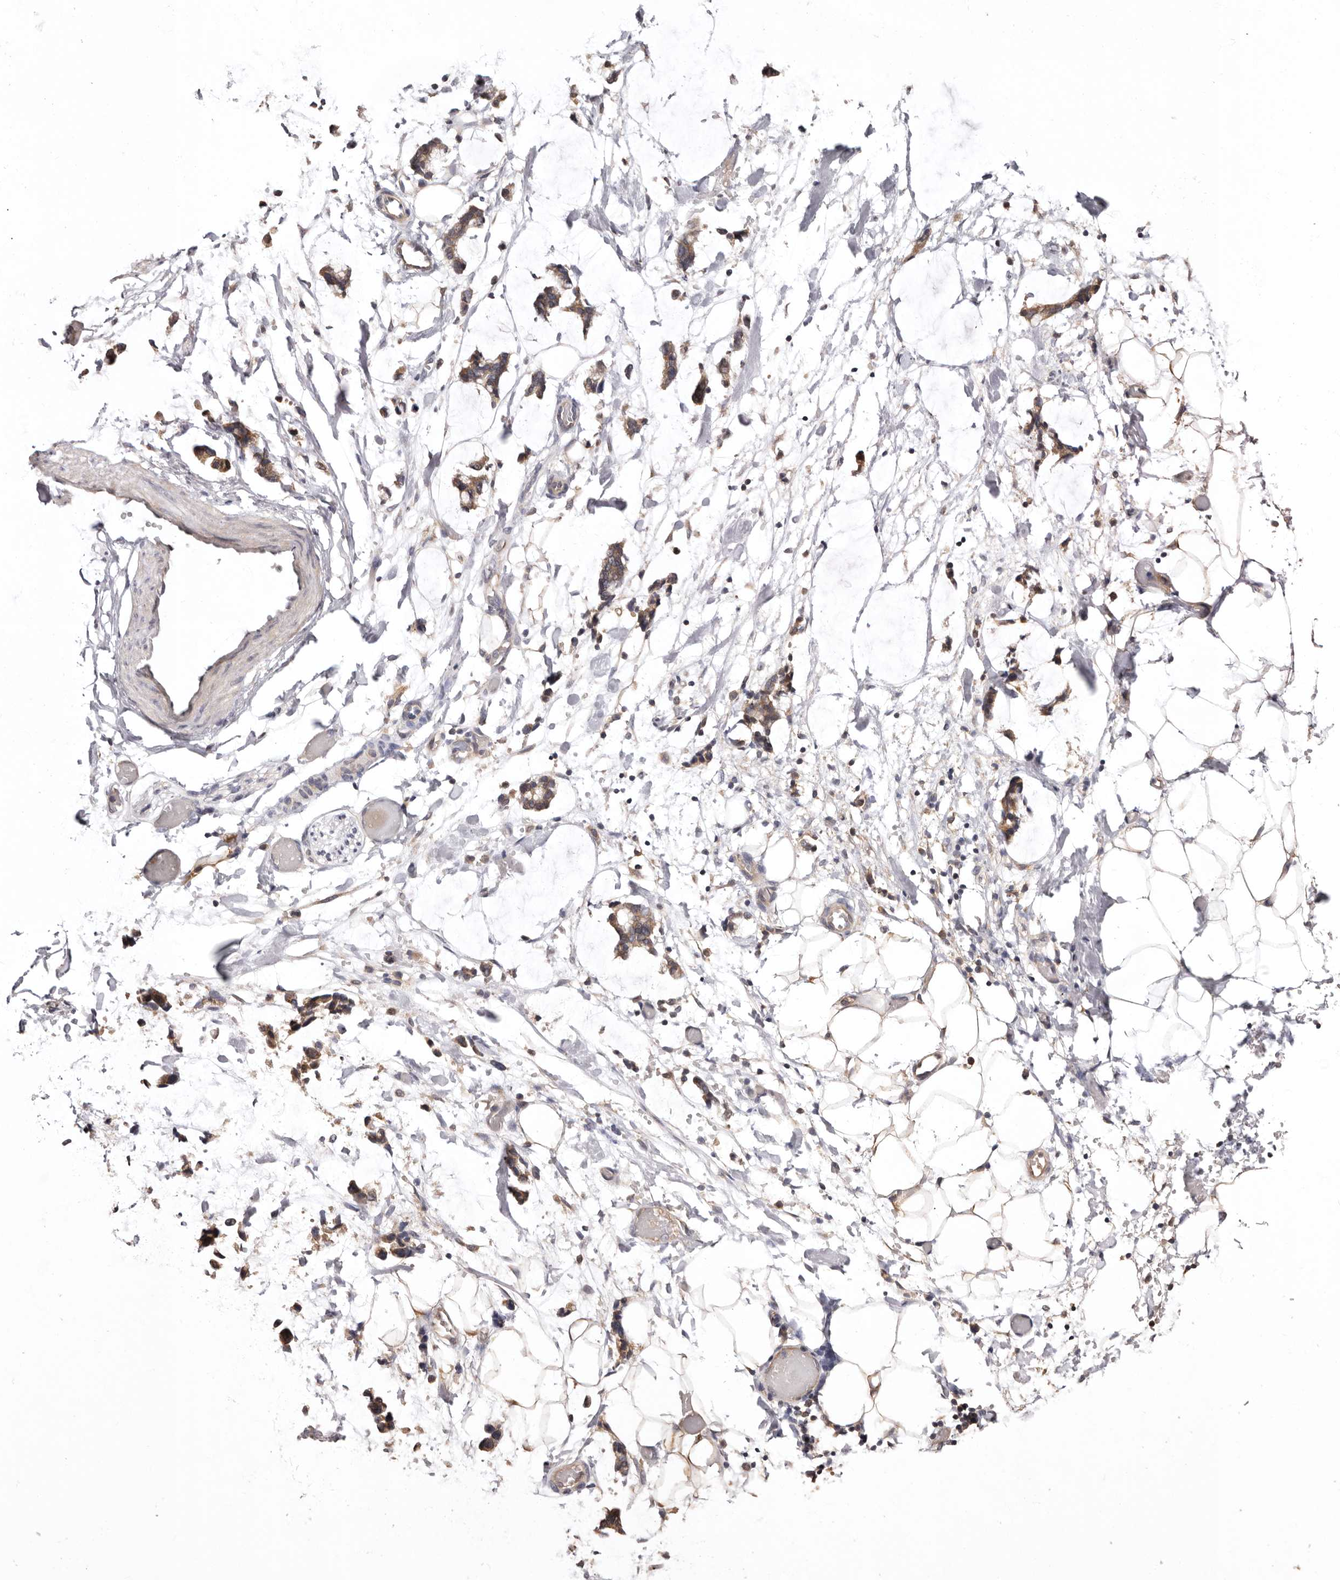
{"staining": {"intensity": "moderate", "quantity": "25%-75%", "location": "cytoplasmic/membranous"}, "tissue": "adipose tissue", "cell_type": "Adipocytes", "image_type": "normal", "snomed": [{"axis": "morphology", "description": "Normal tissue, NOS"}, {"axis": "morphology", "description": "Adenocarcinoma, NOS"}, {"axis": "topography", "description": "Smooth muscle"}, {"axis": "topography", "description": "Colon"}], "caption": "IHC of unremarkable adipose tissue demonstrates medium levels of moderate cytoplasmic/membranous positivity in approximately 25%-75% of adipocytes. (brown staining indicates protein expression, while blue staining denotes nuclei).", "gene": "TMUB1", "patient": {"sex": "male", "age": 14}}